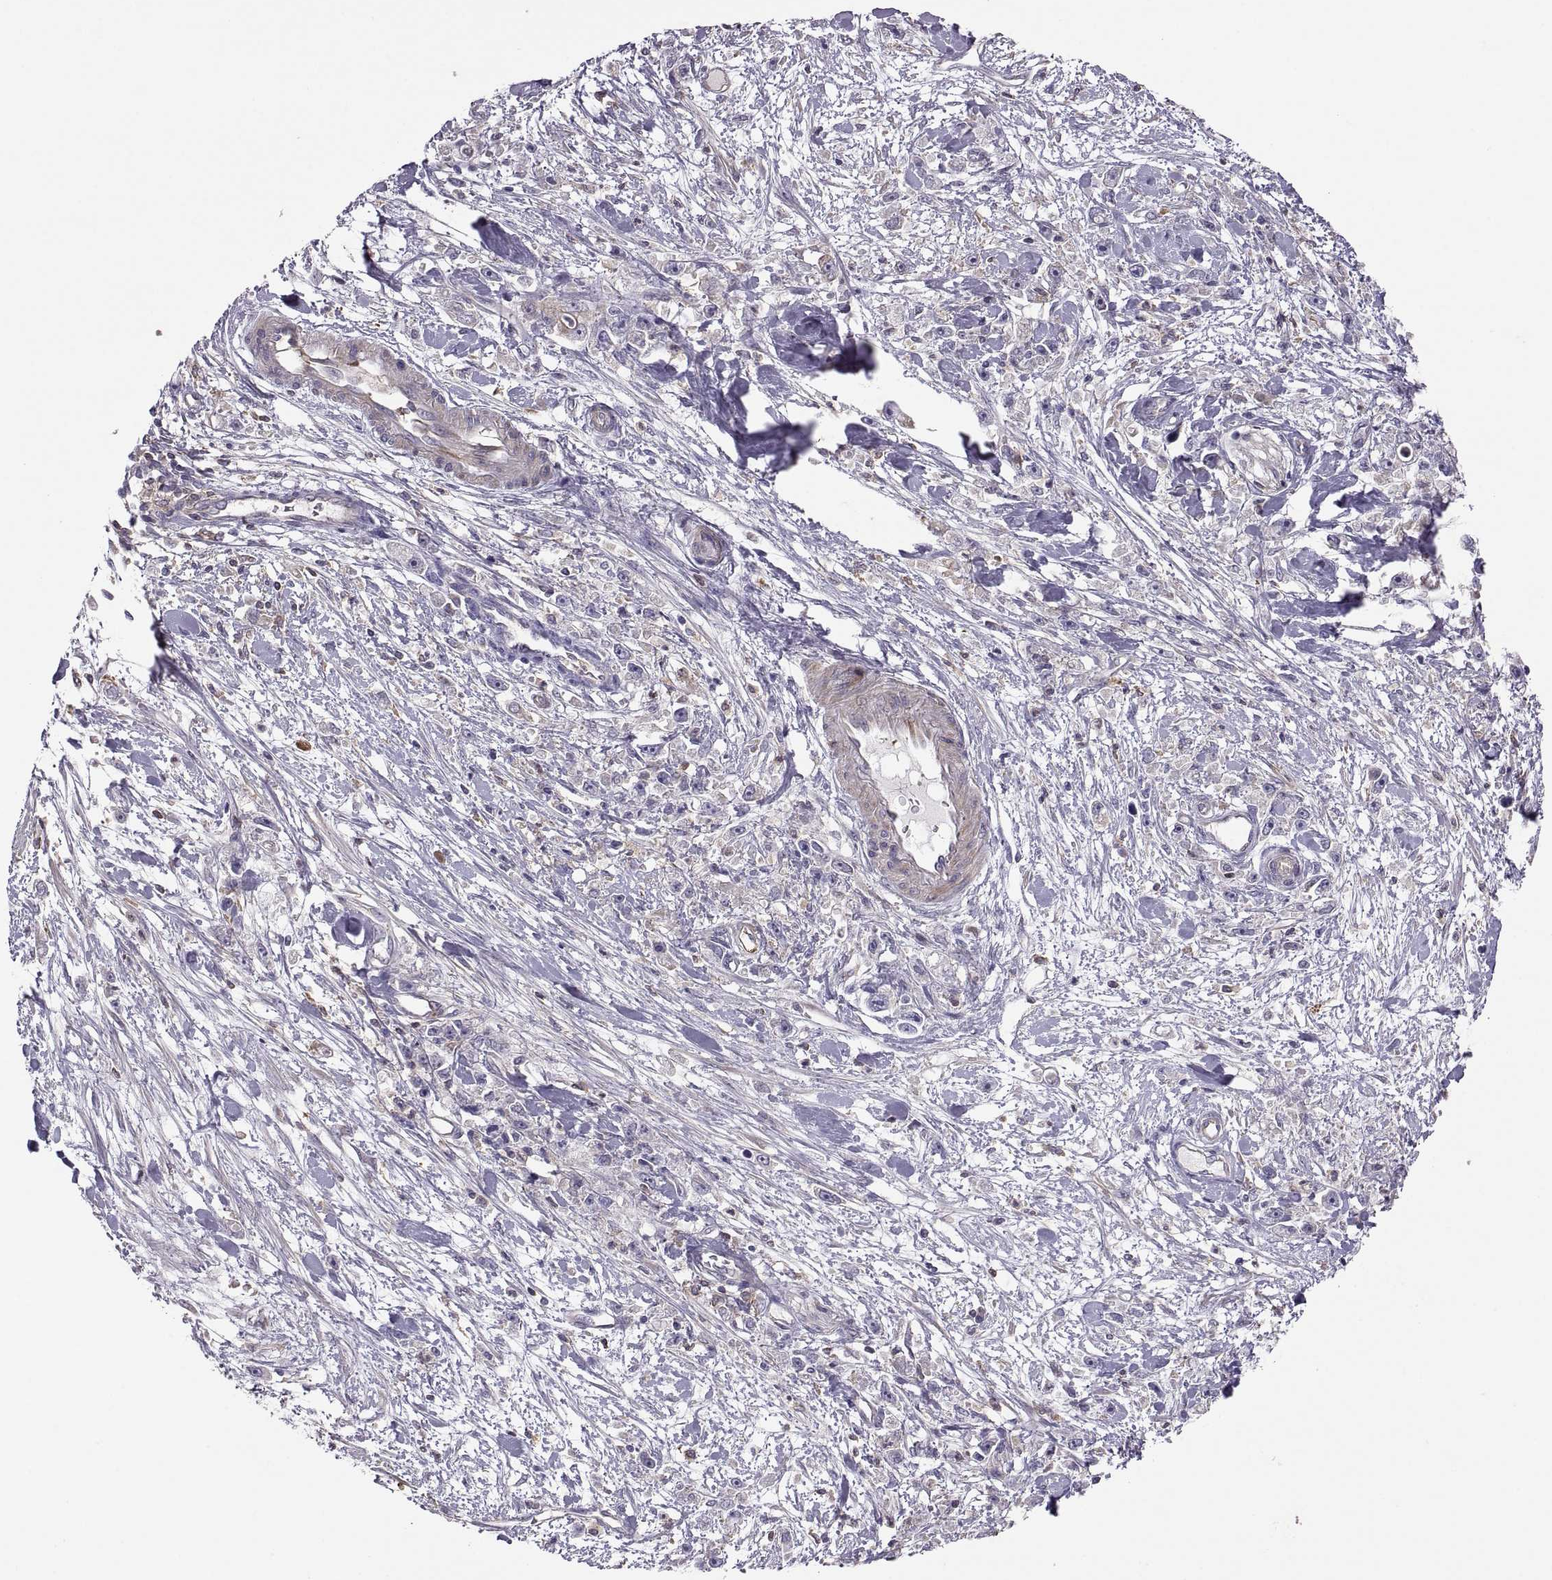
{"staining": {"intensity": "weak", "quantity": "<25%", "location": "cytoplasmic/membranous"}, "tissue": "stomach cancer", "cell_type": "Tumor cells", "image_type": "cancer", "snomed": [{"axis": "morphology", "description": "Adenocarcinoma, NOS"}, {"axis": "topography", "description": "Stomach"}], "caption": "Stomach cancer was stained to show a protein in brown. There is no significant expression in tumor cells.", "gene": "SPATA32", "patient": {"sex": "female", "age": 59}}